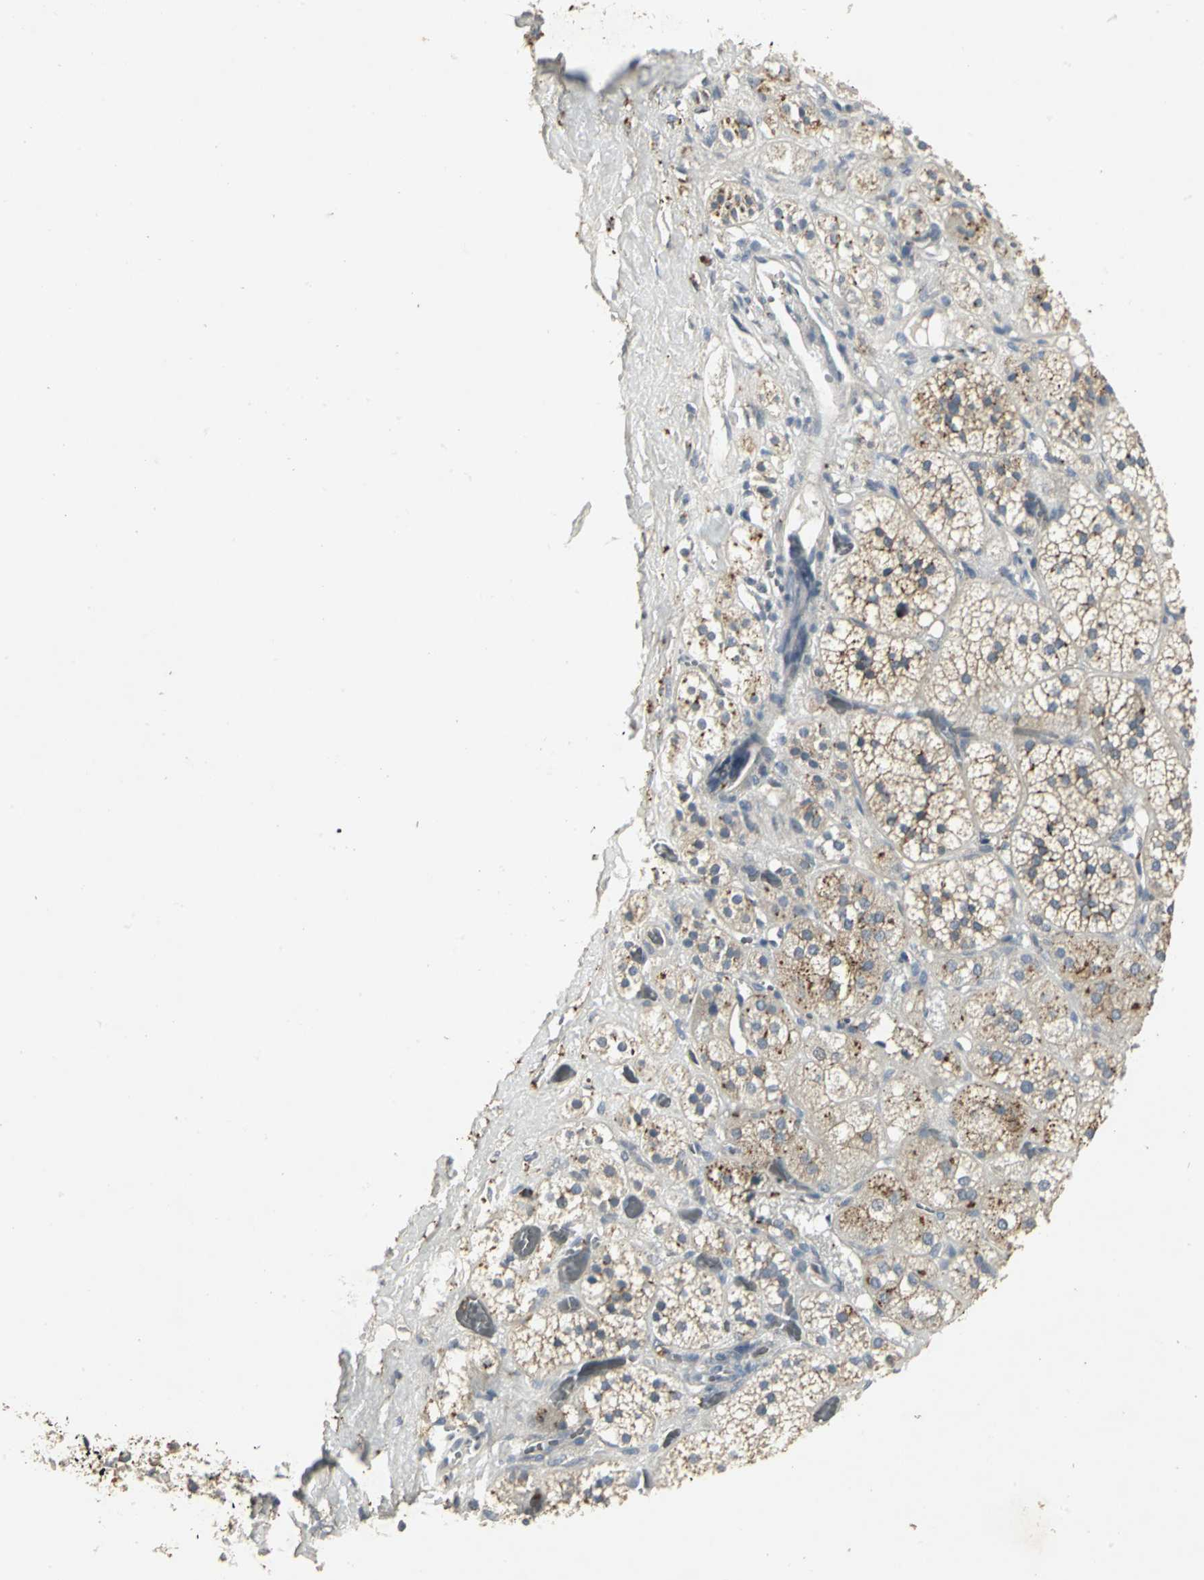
{"staining": {"intensity": "moderate", "quantity": ">75%", "location": "cytoplasmic/membranous"}, "tissue": "adrenal gland", "cell_type": "Glandular cells", "image_type": "normal", "snomed": [{"axis": "morphology", "description": "Normal tissue, NOS"}, {"axis": "topography", "description": "Adrenal gland"}], "caption": "A histopathology image of human adrenal gland stained for a protein displays moderate cytoplasmic/membranous brown staining in glandular cells.", "gene": "TM9SF2", "patient": {"sex": "female", "age": 71}}